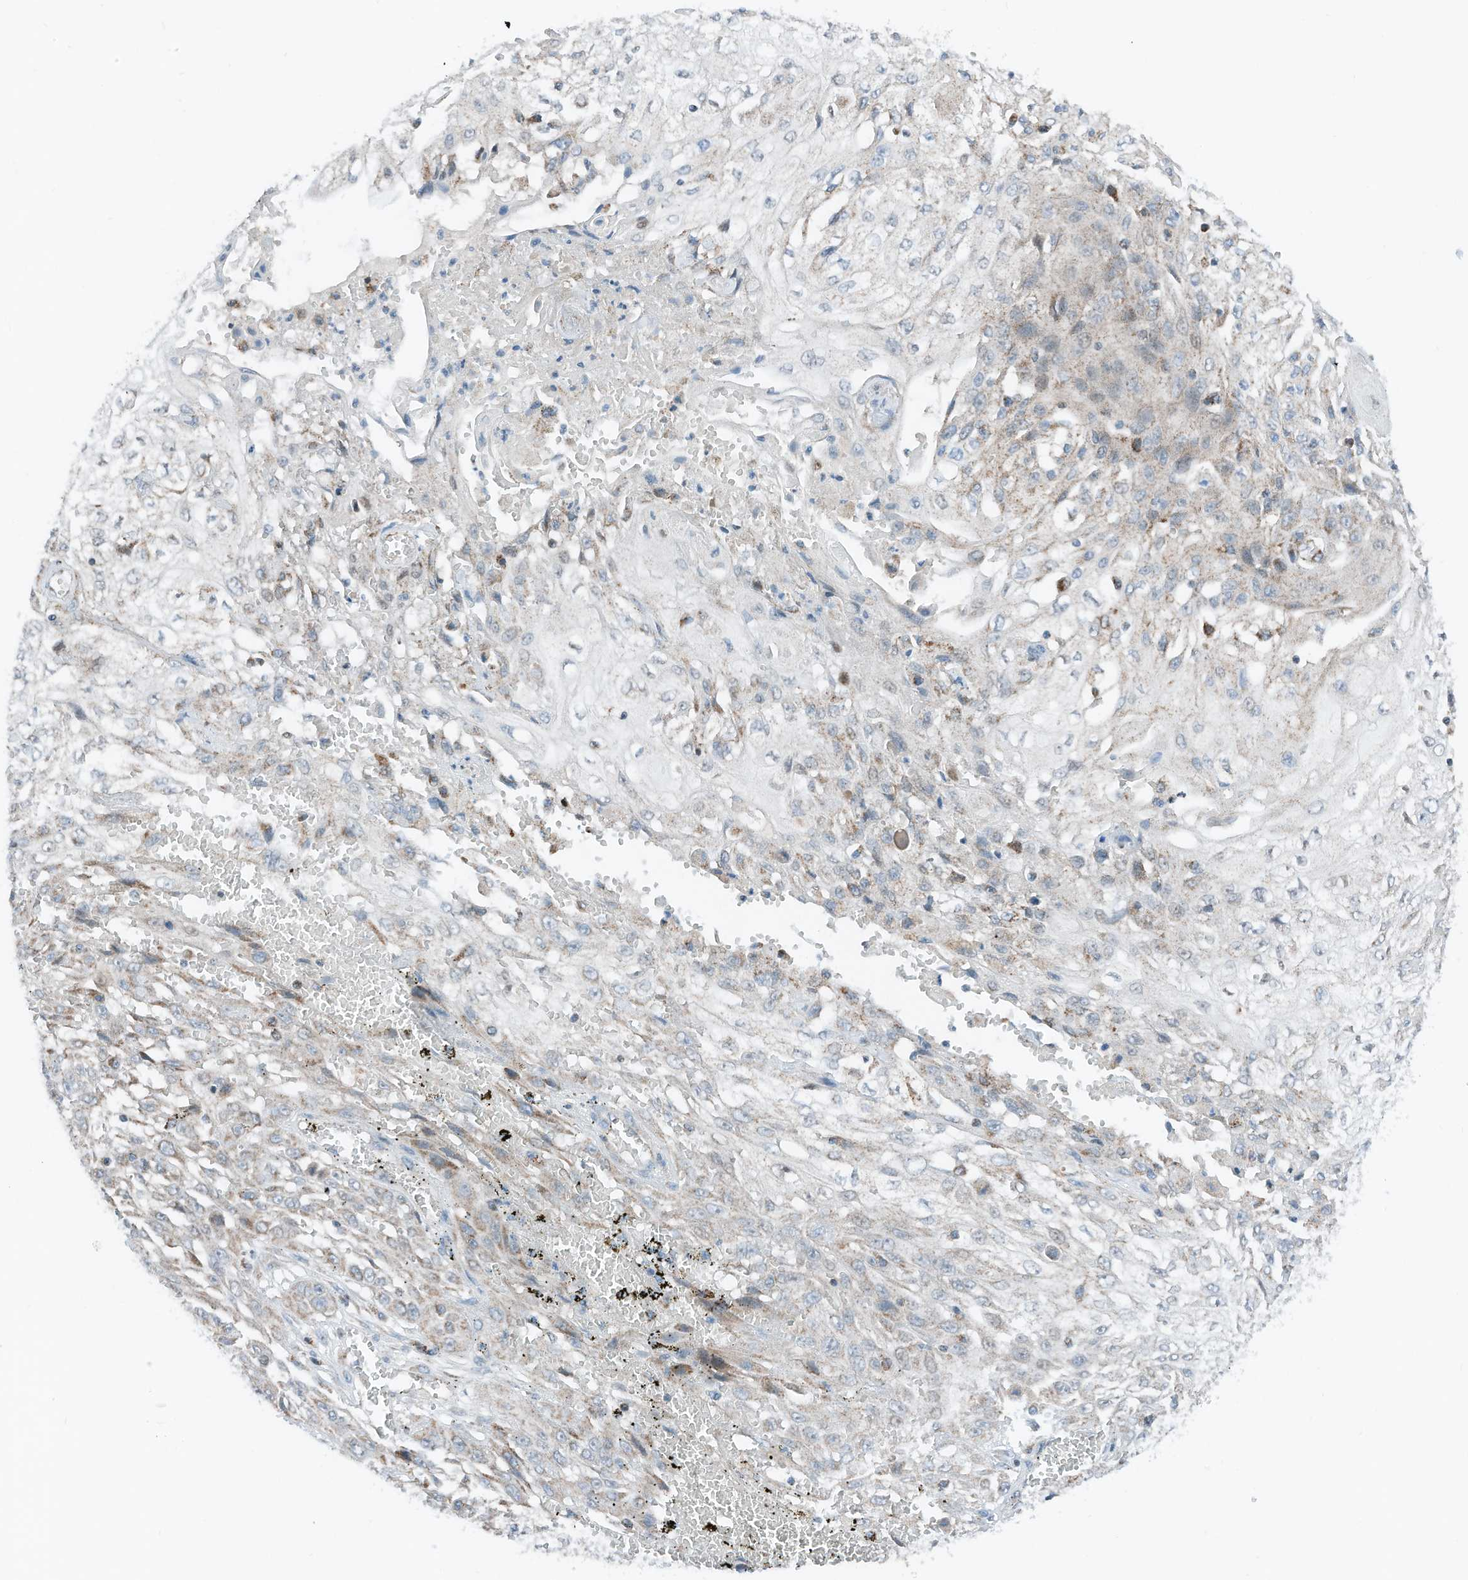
{"staining": {"intensity": "weak", "quantity": "25%-75%", "location": "cytoplasmic/membranous"}, "tissue": "skin cancer", "cell_type": "Tumor cells", "image_type": "cancer", "snomed": [{"axis": "morphology", "description": "Squamous cell carcinoma, NOS"}, {"axis": "morphology", "description": "Squamous cell carcinoma, metastatic, NOS"}, {"axis": "topography", "description": "Skin"}, {"axis": "topography", "description": "Lymph node"}], "caption": "A high-resolution micrograph shows IHC staining of skin cancer (squamous cell carcinoma), which displays weak cytoplasmic/membranous expression in about 25%-75% of tumor cells.", "gene": "RMND1", "patient": {"sex": "male", "age": 75}}